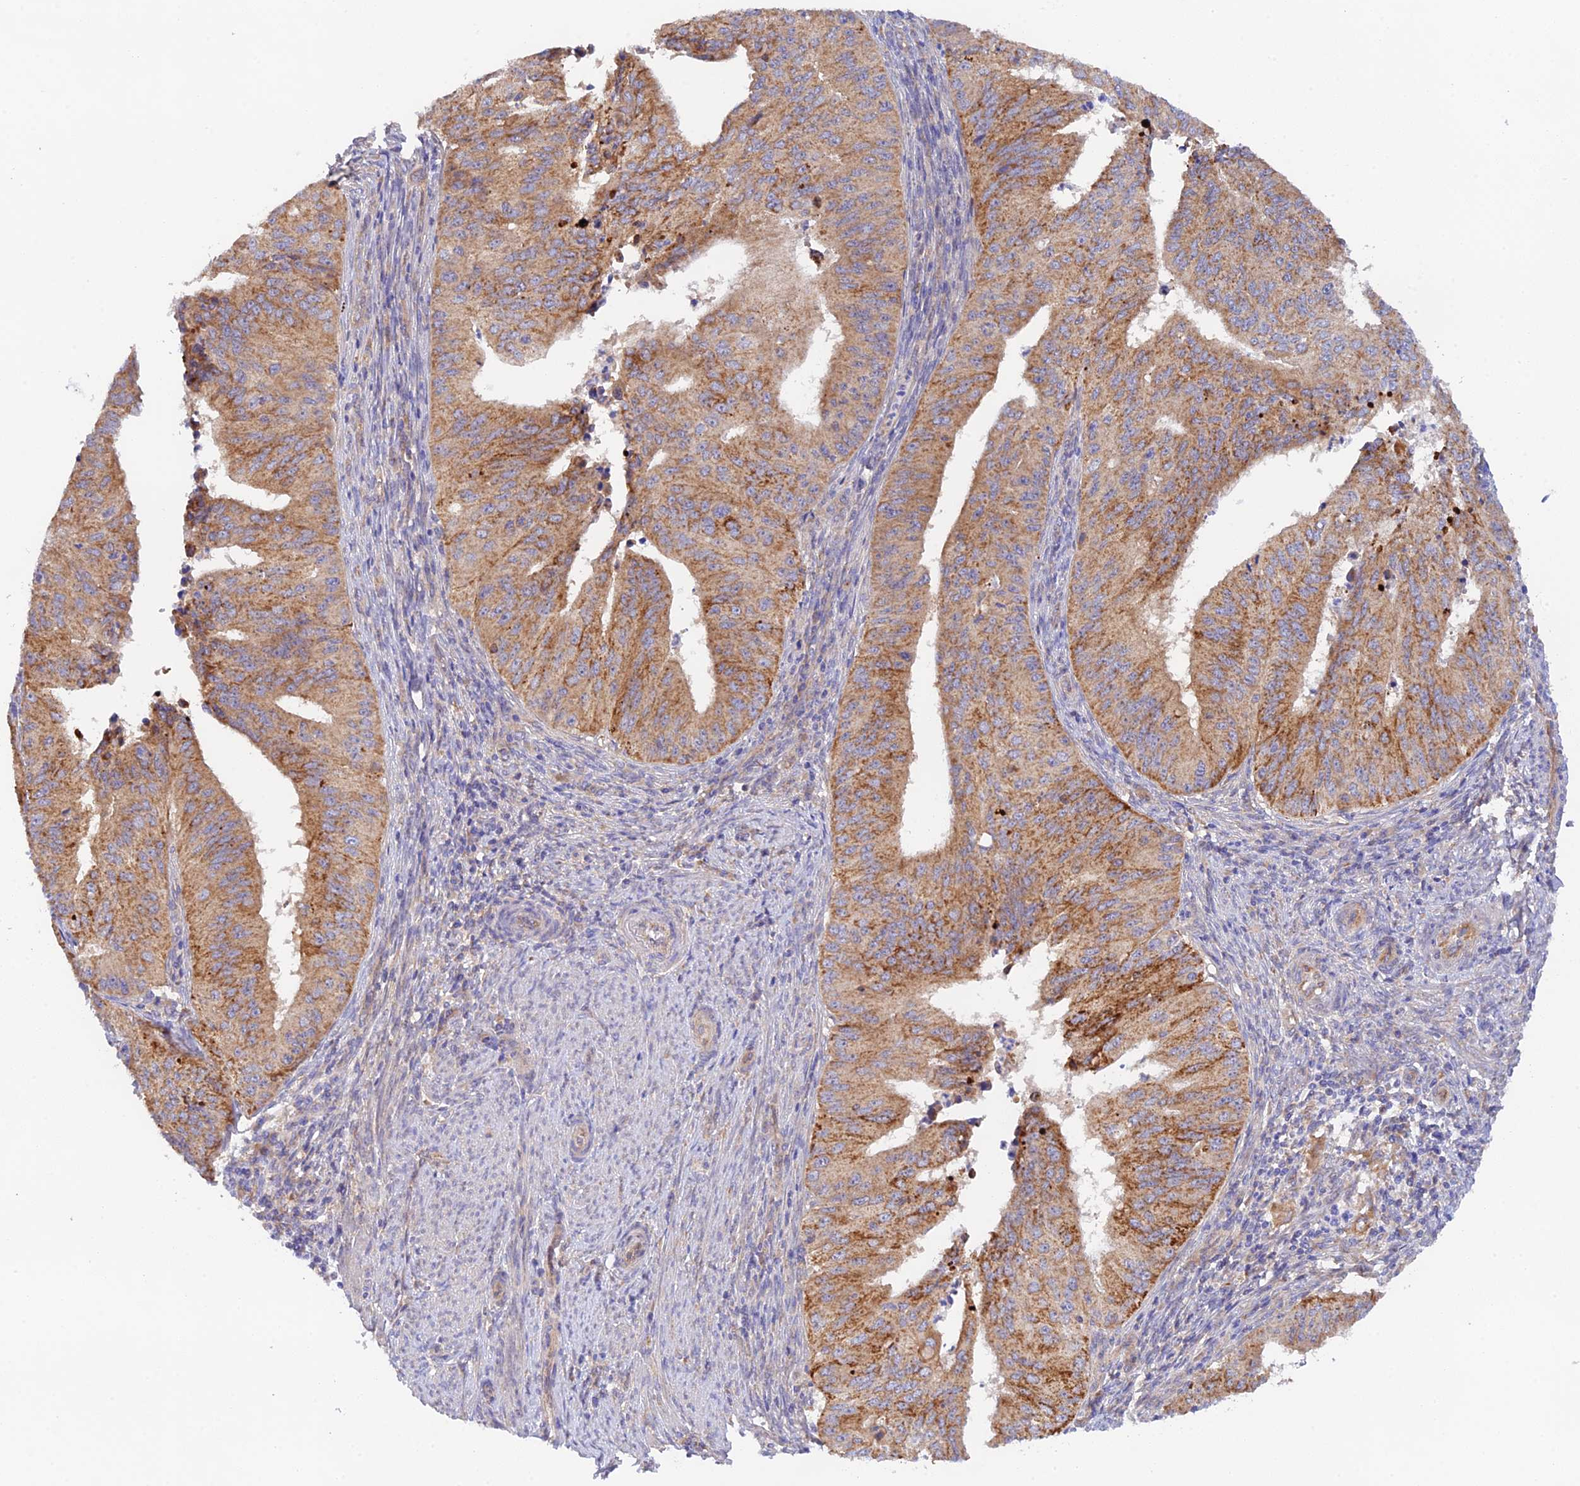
{"staining": {"intensity": "moderate", "quantity": ">75%", "location": "cytoplasmic/membranous"}, "tissue": "endometrial cancer", "cell_type": "Tumor cells", "image_type": "cancer", "snomed": [{"axis": "morphology", "description": "Adenocarcinoma, NOS"}, {"axis": "topography", "description": "Endometrium"}], "caption": "Endometrial cancer (adenocarcinoma) stained with DAB (3,3'-diaminobenzidine) immunohistochemistry exhibits medium levels of moderate cytoplasmic/membranous positivity in approximately >75% of tumor cells.", "gene": "RANBP6", "patient": {"sex": "female", "age": 50}}